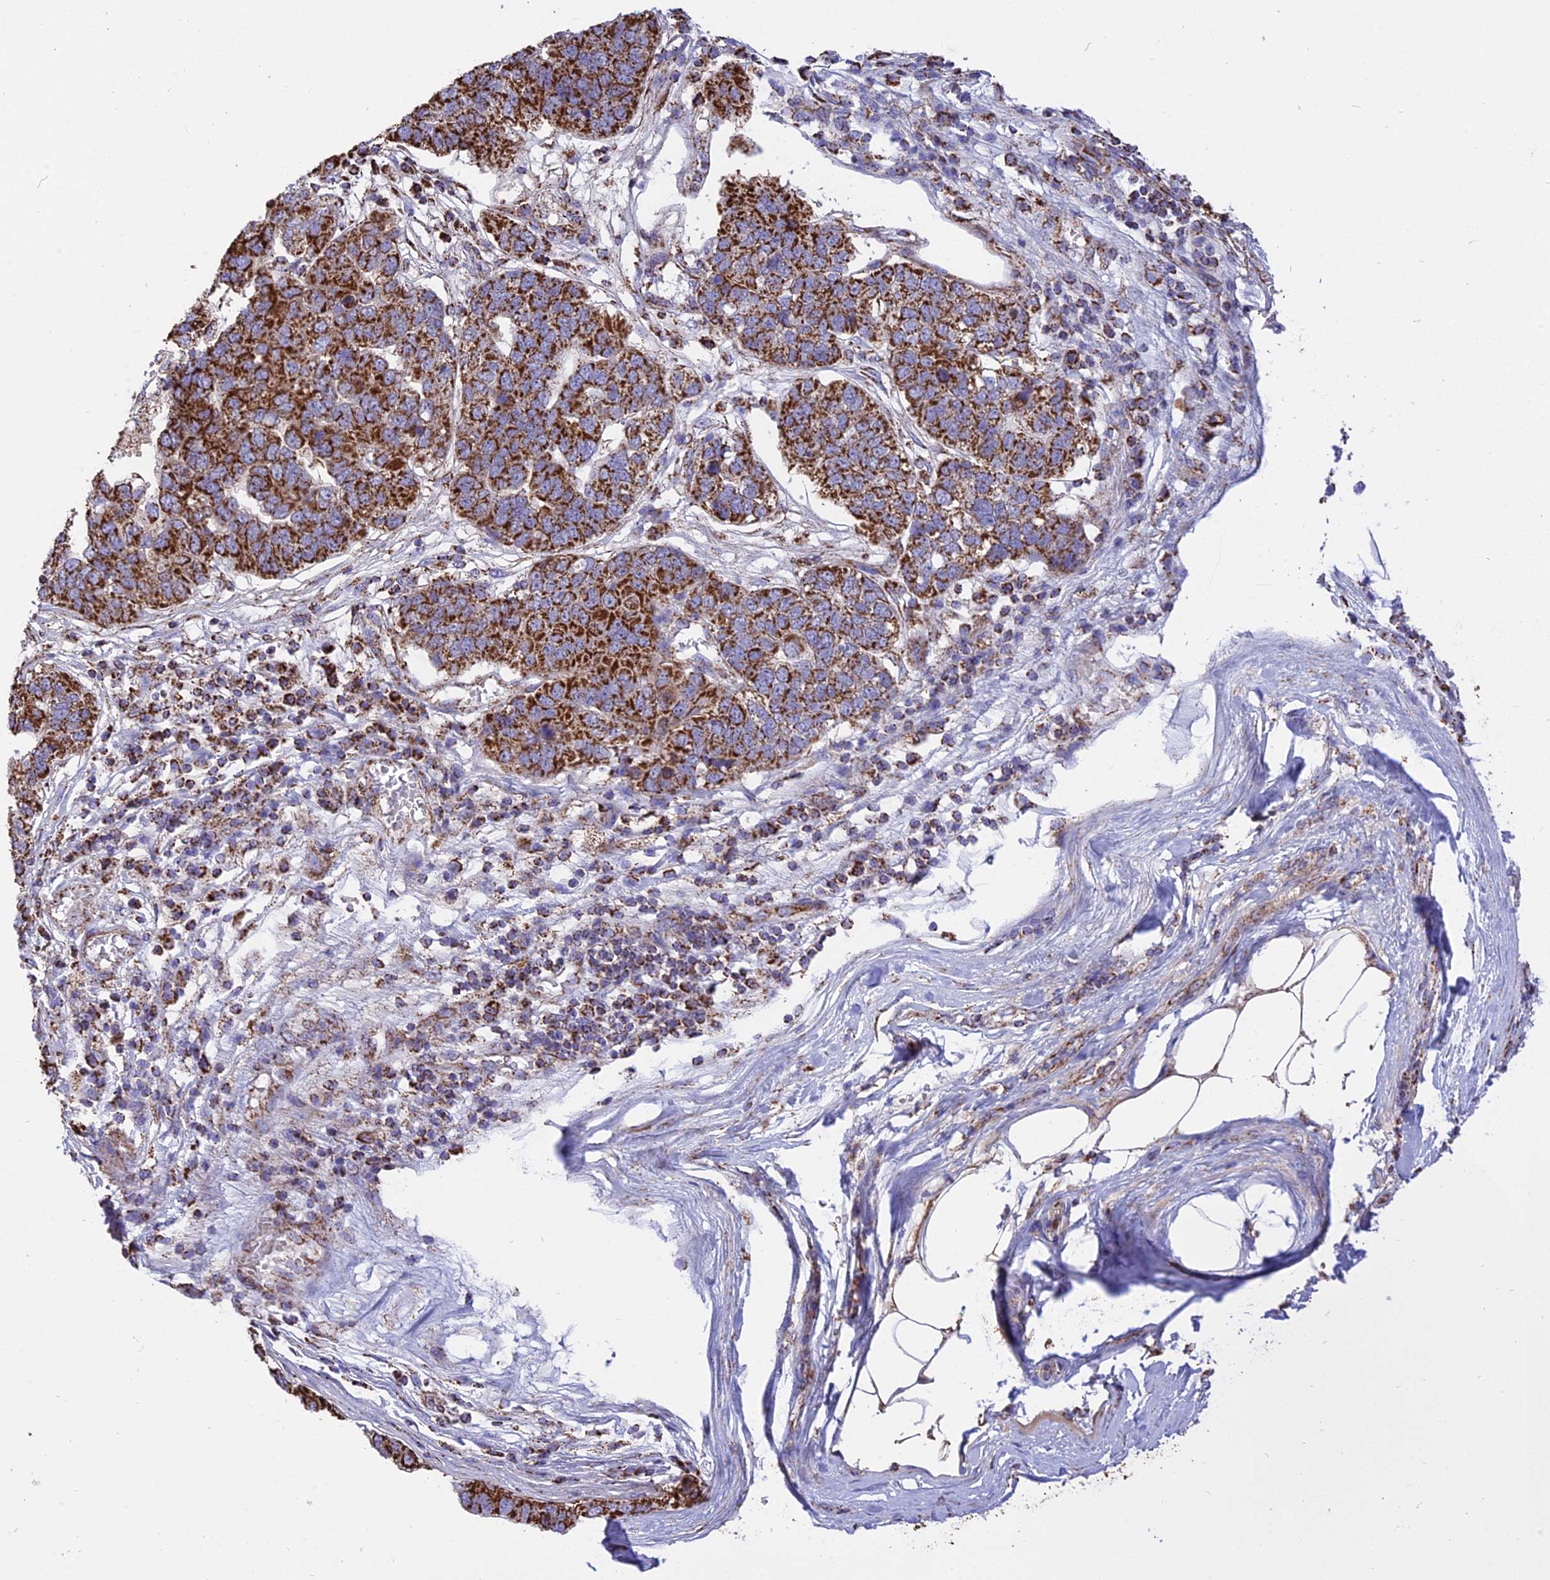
{"staining": {"intensity": "strong", "quantity": "25%-75%", "location": "cytoplasmic/membranous"}, "tissue": "pancreatic cancer", "cell_type": "Tumor cells", "image_type": "cancer", "snomed": [{"axis": "morphology", "description": "Adenocarcinoma, NOS"}, {"axis": "topography", "description": "Pancreas"}], "caption": "Strong cytoplasmic/membranous staining for a protein is seen in about 25%-75% of tumor cells of pancreatic adenocarcinoma using immunohistochemistry.", "gene": "TTC4", "patient": {"sex": "female", "age": 61}}